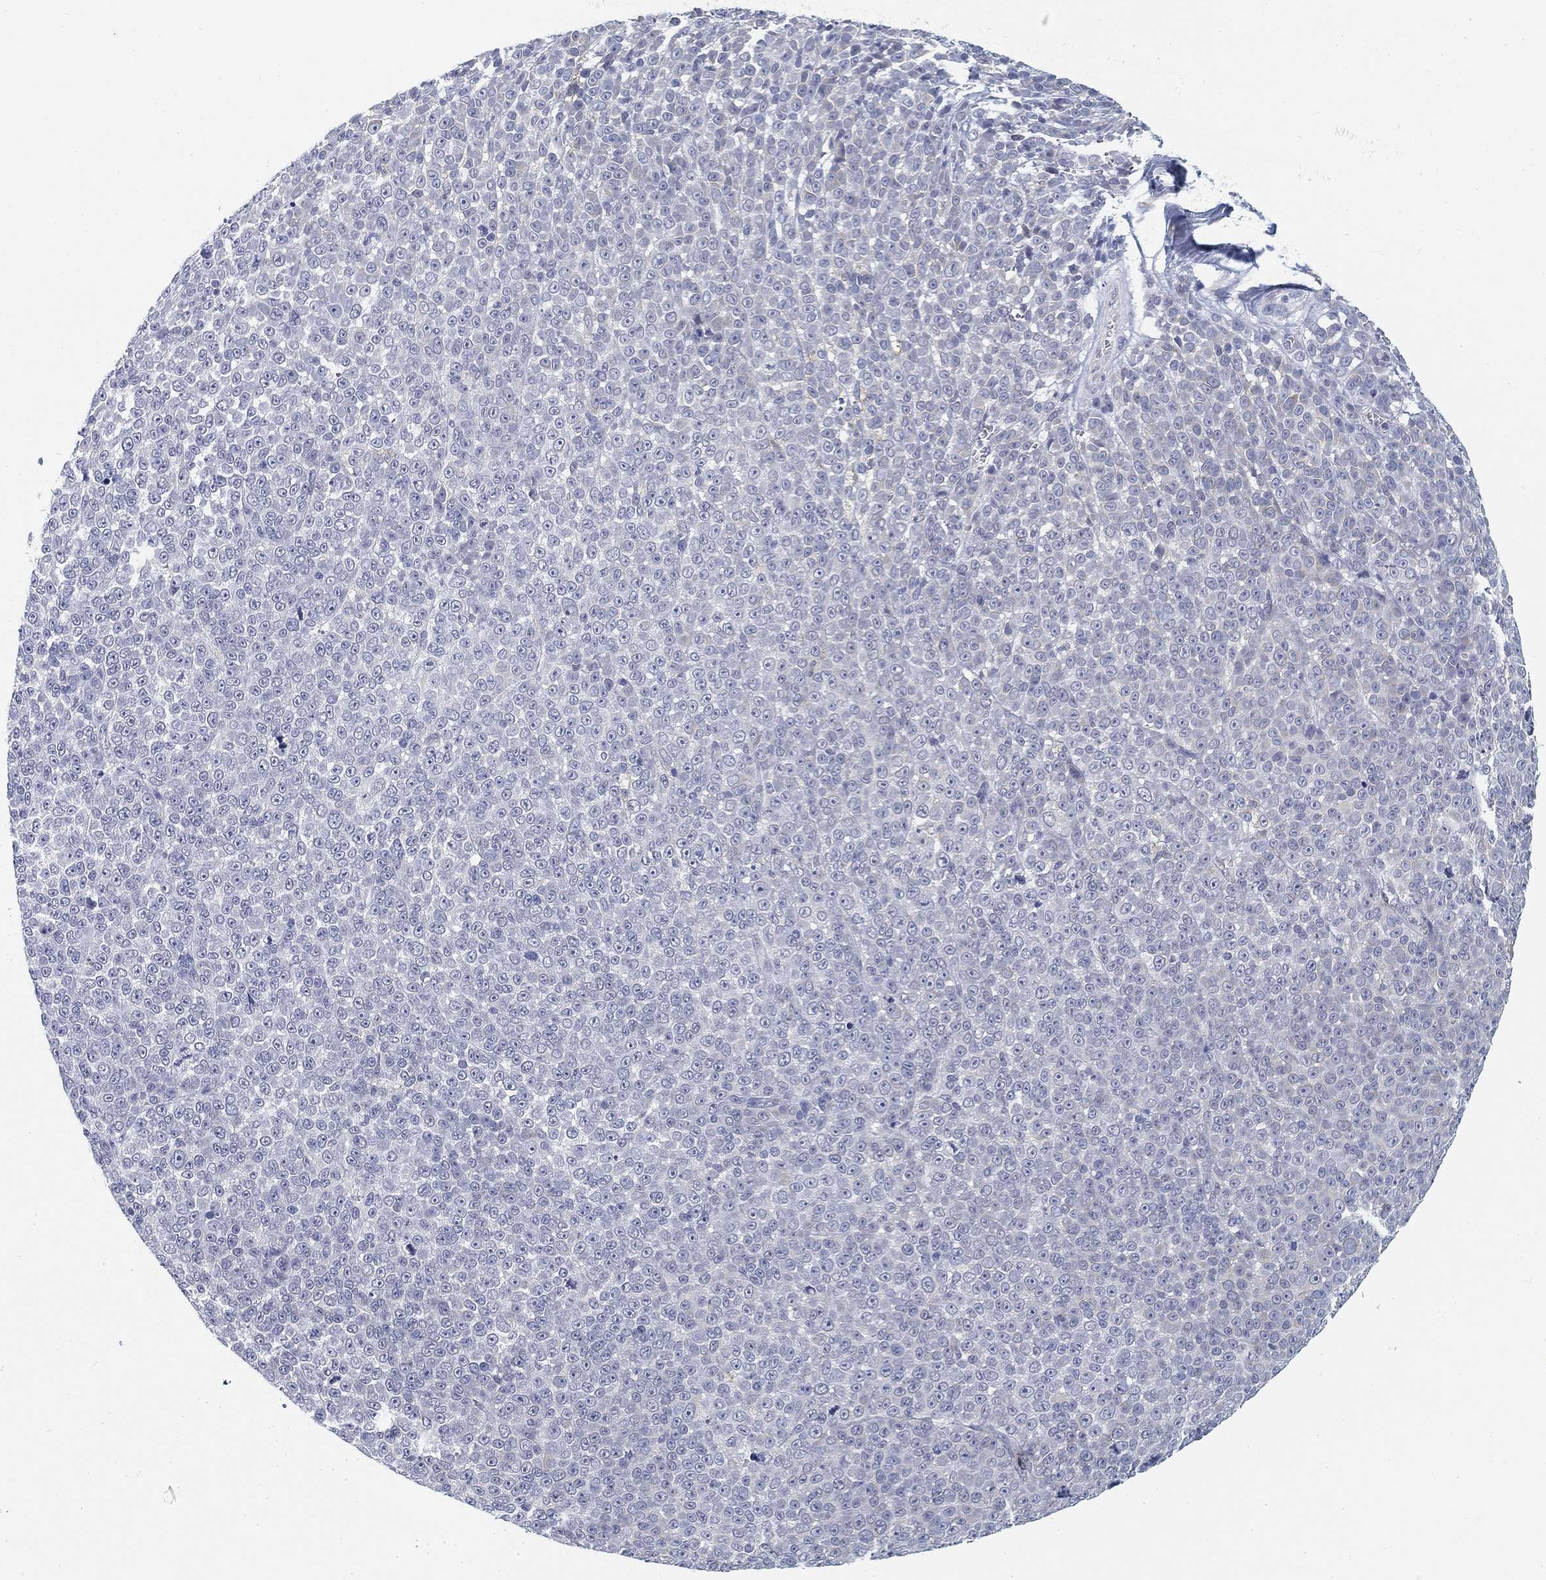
{"staining": {"intensity": "negative", "quantity": "none", "location": "none"}, "tissue": "melanoma", "cell_type": "Tumor cells", "image_type": "cancer", "snomed": [{"axis": "morphology", "description": "Malignant melanoma, NOS"}, {"axis": "topography", "description": "Skin"}], "caption": "Histopathology image shows no significant protein positivity in tumor cells of melanoma.", "gene": "SLC2A5", "patient": {"sex": "female", "age": 95}}